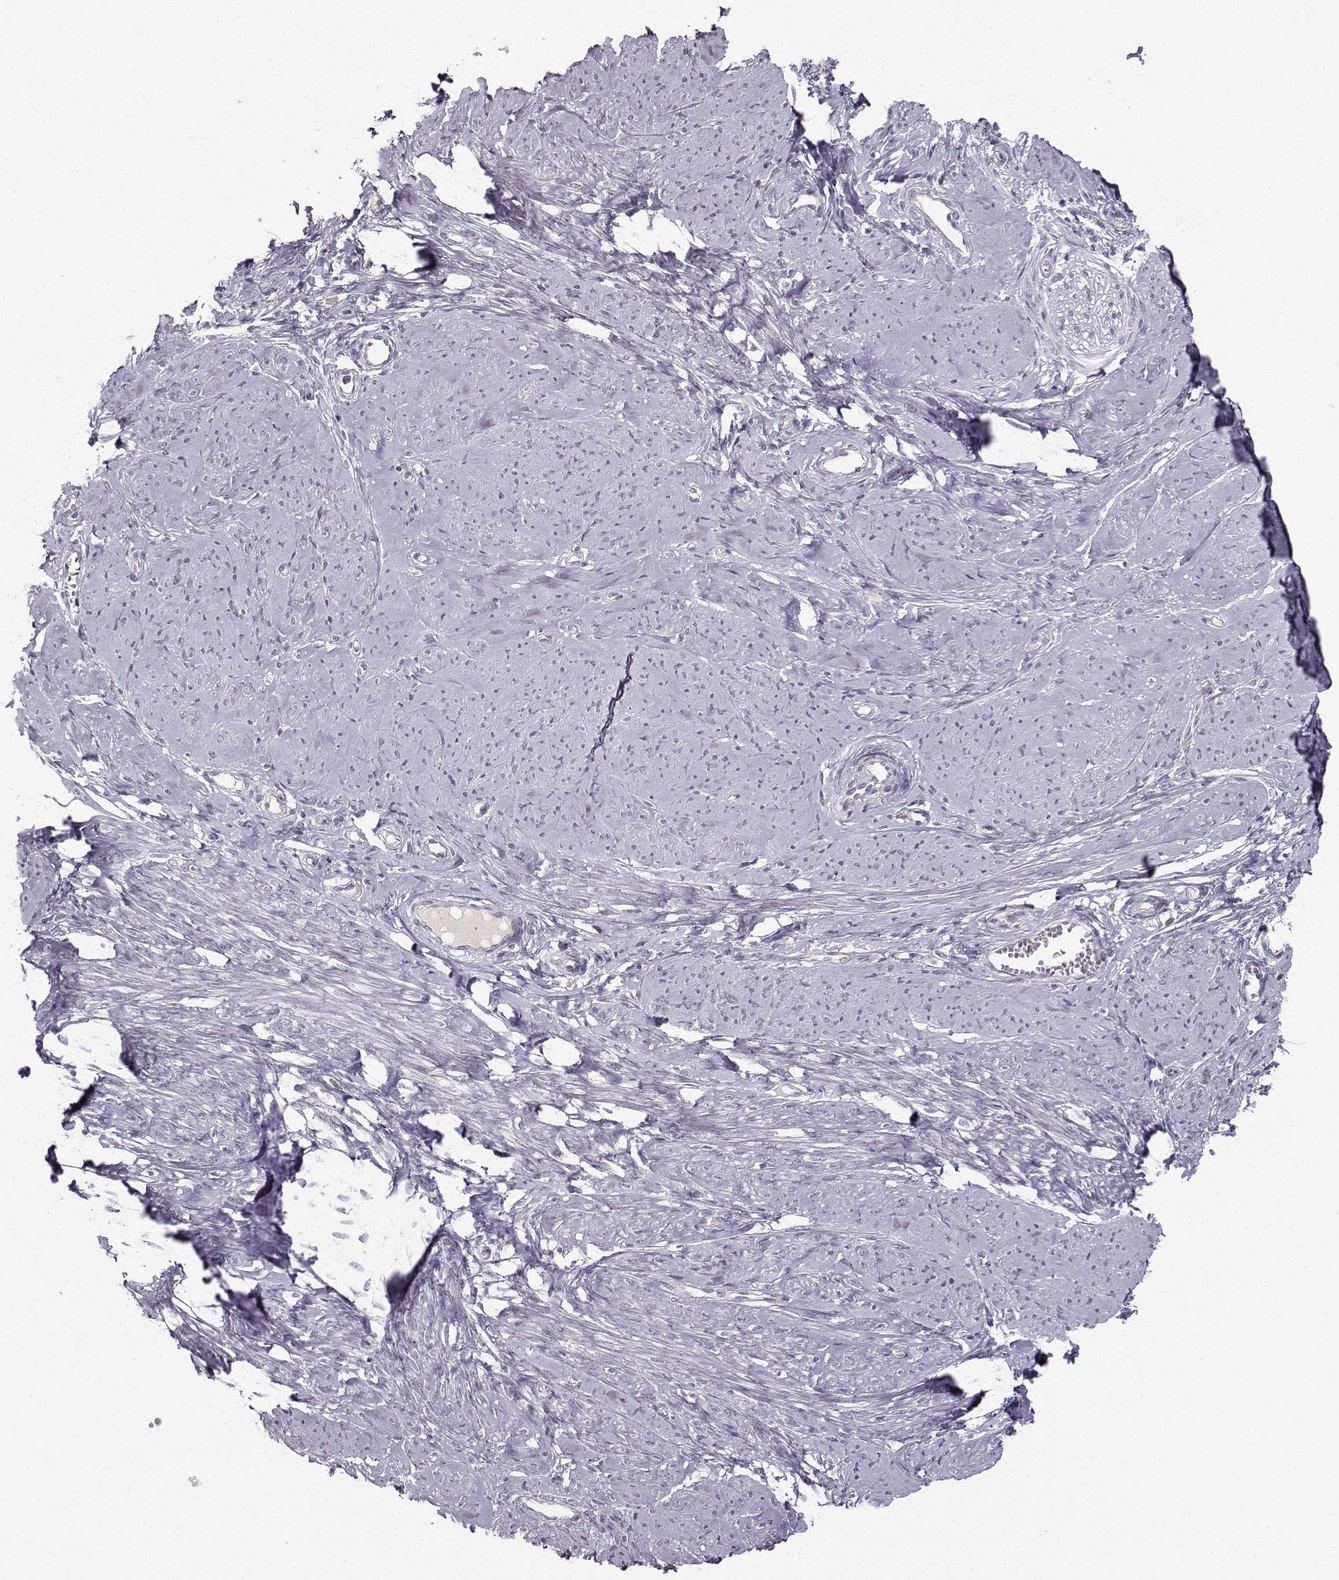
{"staining": {"intensity": "negative", "quantity": "none", "location": "none"}, "tissue": "smooth muscle", "cell_type": "Smooth muscle cells", "image_type": "normal", "snomed": [{"axis": "morphology", "description": "Normal tissue, NOS"}, {"axis": "topography", "description": "Smooth muscle"}], "caption": "Immunohistochemical staining of unremarkable smooth muscle displays no significant staining in smooth muscle cells.", "gene": "OPRD1", "patient": {"sex": "female", "age": 48}}